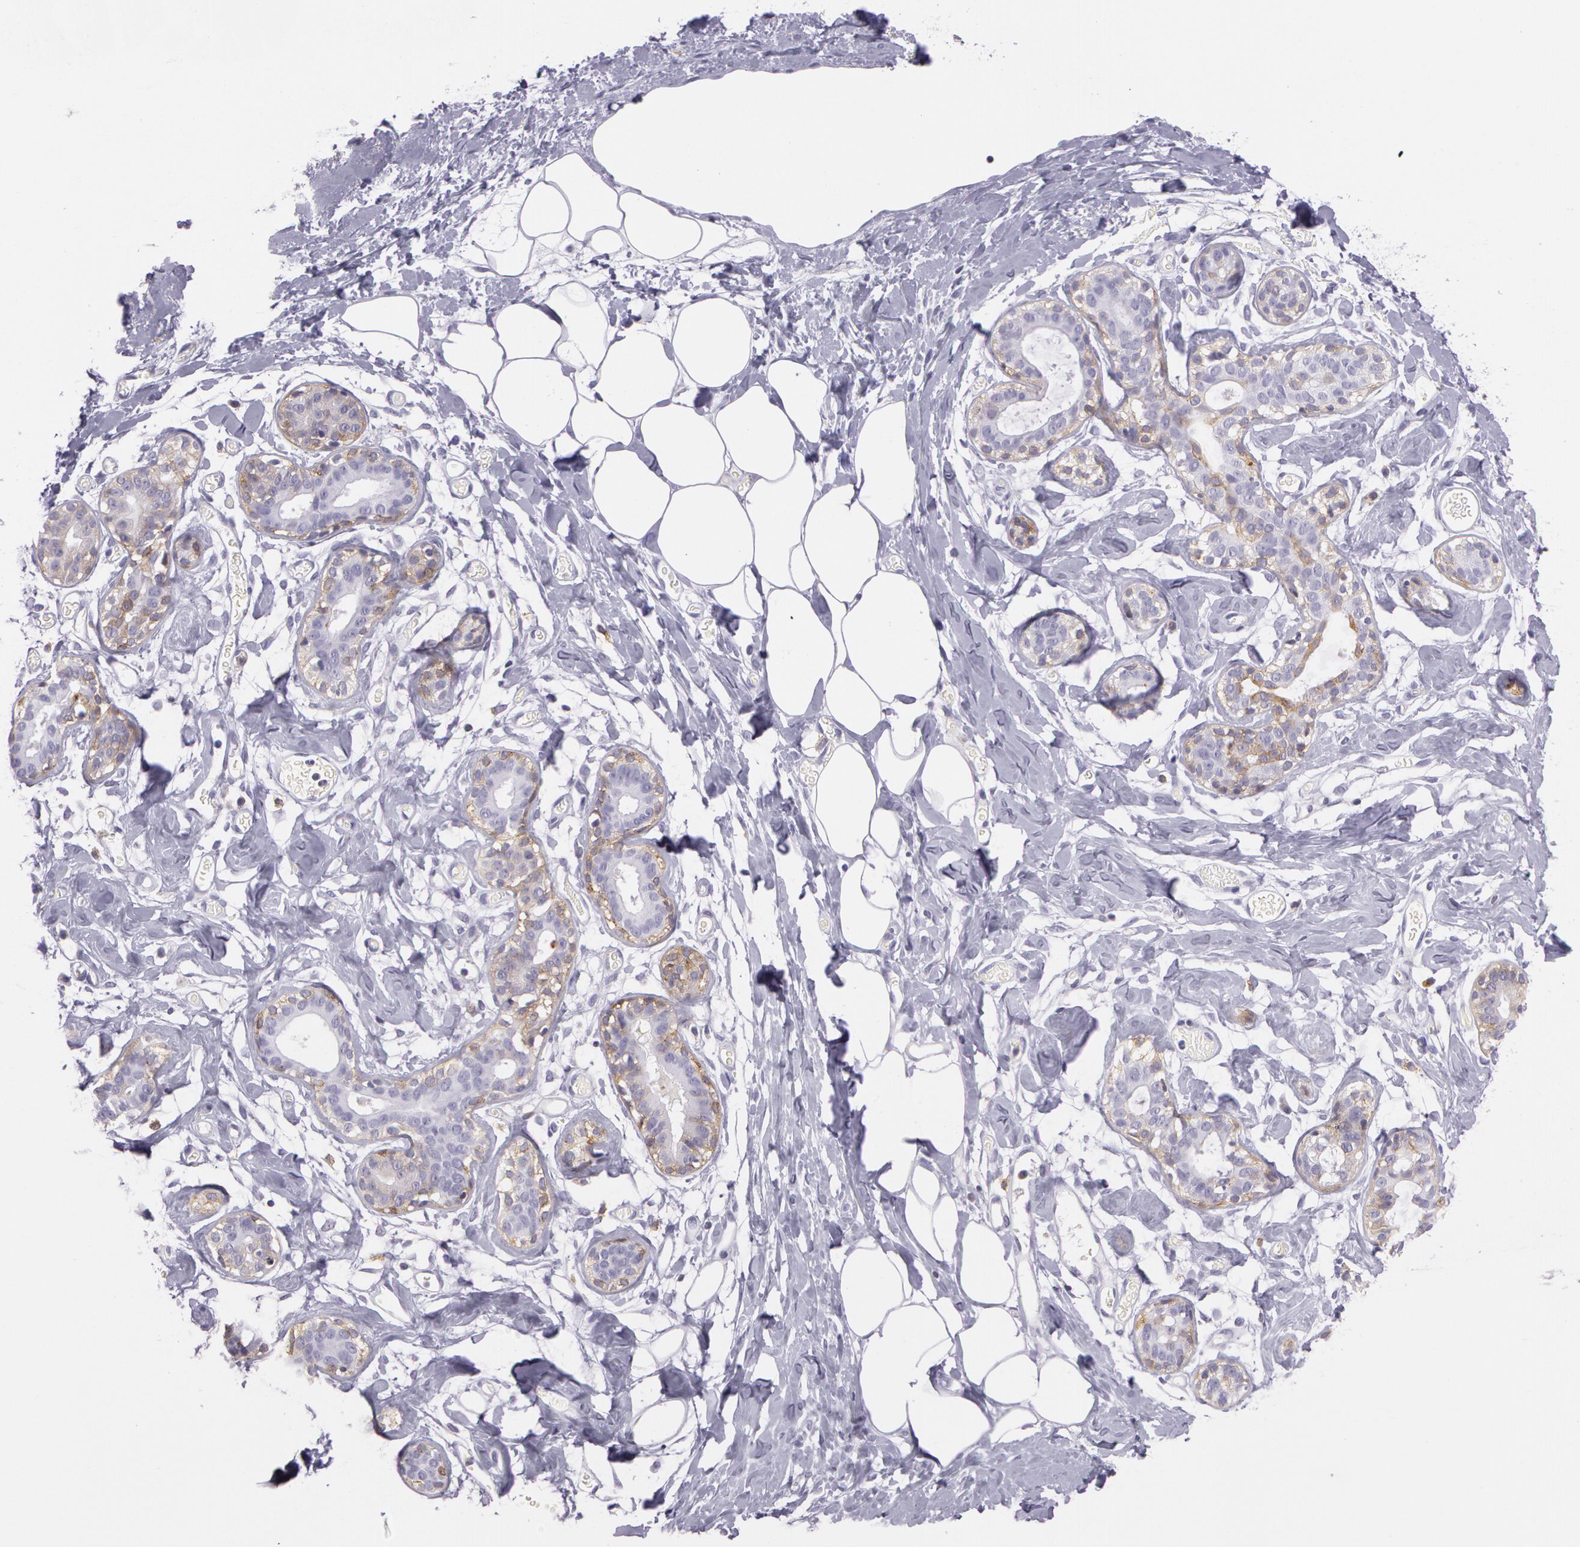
{"staining": {"intensity": "negative", "quantity": "none", "location": "none"}, "tissue": "breast", "cell_type": "Adipocytes", "image_type": "normal", "snomed": [{"axis": "morphology", "description": "Normal tissue, NOS"}, {"axis": "topography", "description": "Breast"}], "caption": "Photomicrograph shows no significant protein positivity in adipocytes of unremarkable breast. The staining was performed using DAB to visualize the protein expression in brown, while the nuclei were stained in blue with hematoxylin (Magnification: 20x).", "gene": "LY75", "patient": {"sex": "female", "age": 23}}